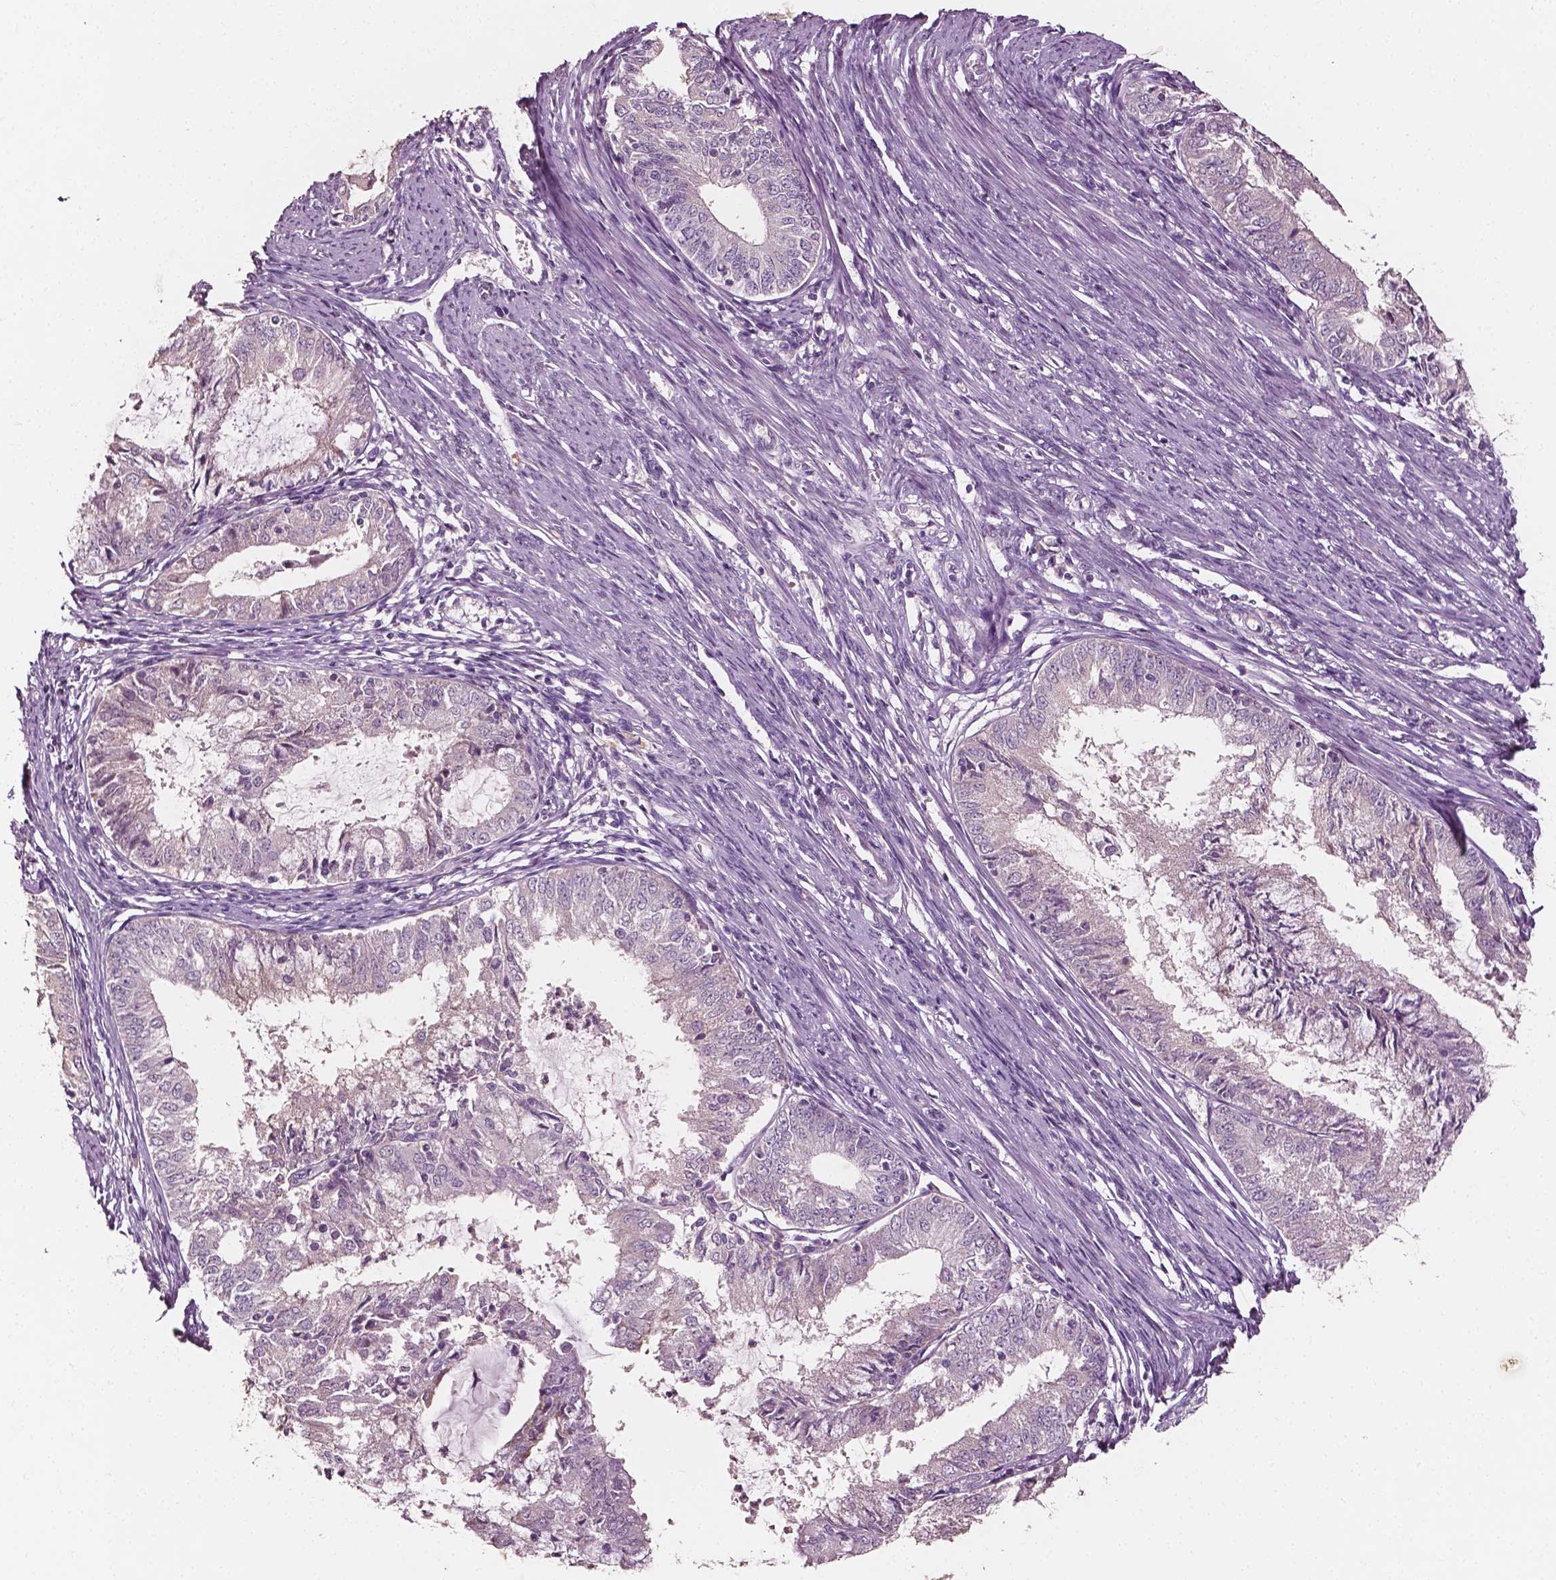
{"staining": {"intensity": "negative", "quantity": "none", "location": "none"}, "tissue": "endometrial cancer", "cell_type": "Tumor cells", "image_type": "cancer", "snomed": [{"axis": "morphology", "description": "Adenocarcinoma, NOS"}, {"axis": "topography", "description": "Endometrium"}], "caption": "IHC histopathology image of human adenocarcinoma (endometrial) stained for a protein (brown), which shows no staining in tumor cells.", "gene": "PLA2R1", "patient": {"sex": "female", "age": 57}}